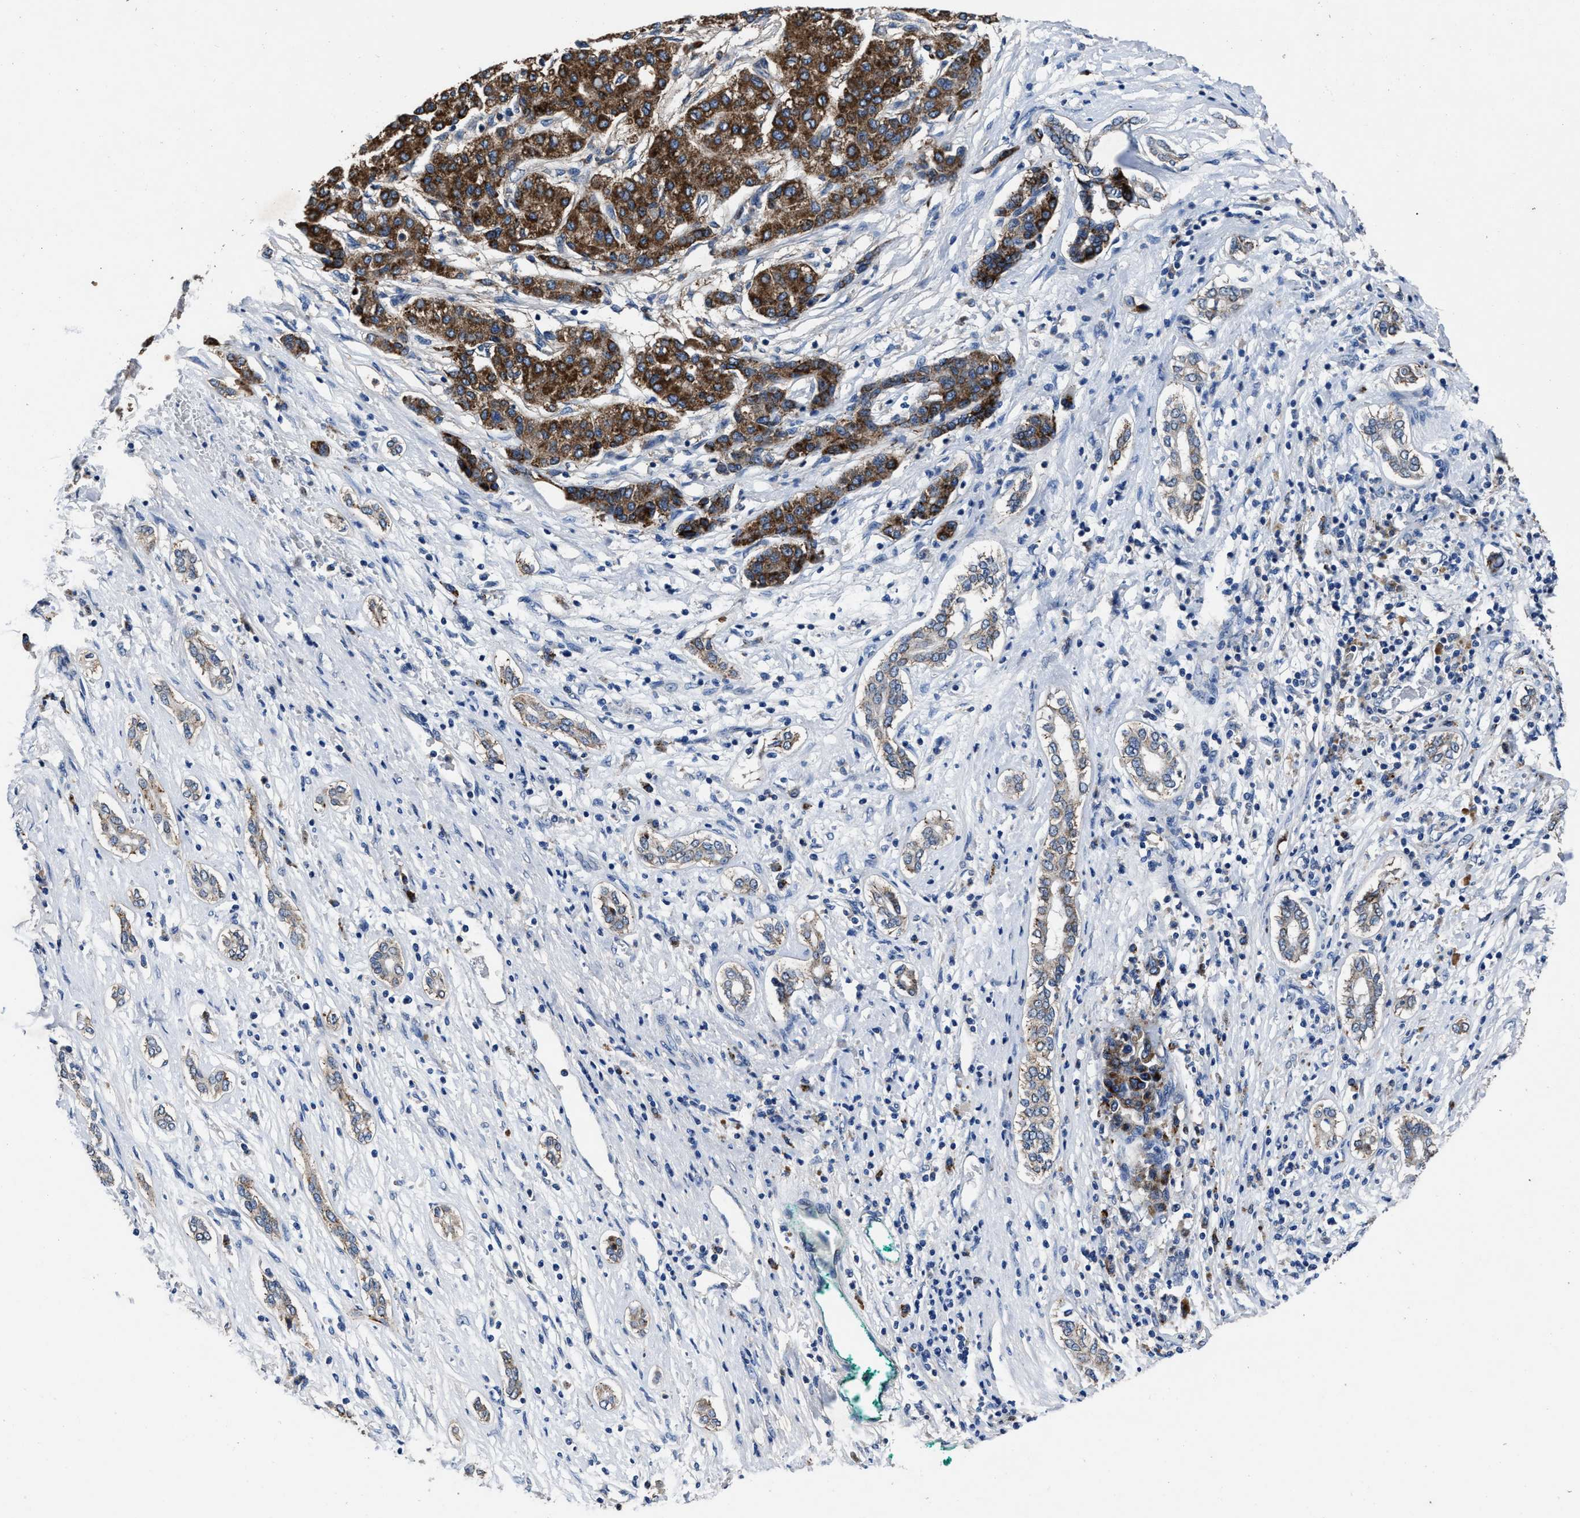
{"staining": {"intensity": "strong", "quantity": ">75%", "location": "cytoplasmic/membranous"}, "tissue": "liver cancer", "cell_type": "Tumor cells", "image_type": "cancer", "snomed": [{"axis": "morphology", "description": "Carcinoma, Hepatocellular, NOS"}, {"axis": "topography", "description": "Liver"}], "caption": "IHC of liver cancer (hepatocellular carcinoma) demonstrates high levels of strong cytoplasmic/membranous expression in approximately >75% of tumor cells. (IHC, brightfield microscopy, high magnification).", "gene": "UBR4", "patient": {"sex": "male", "age": 65}}